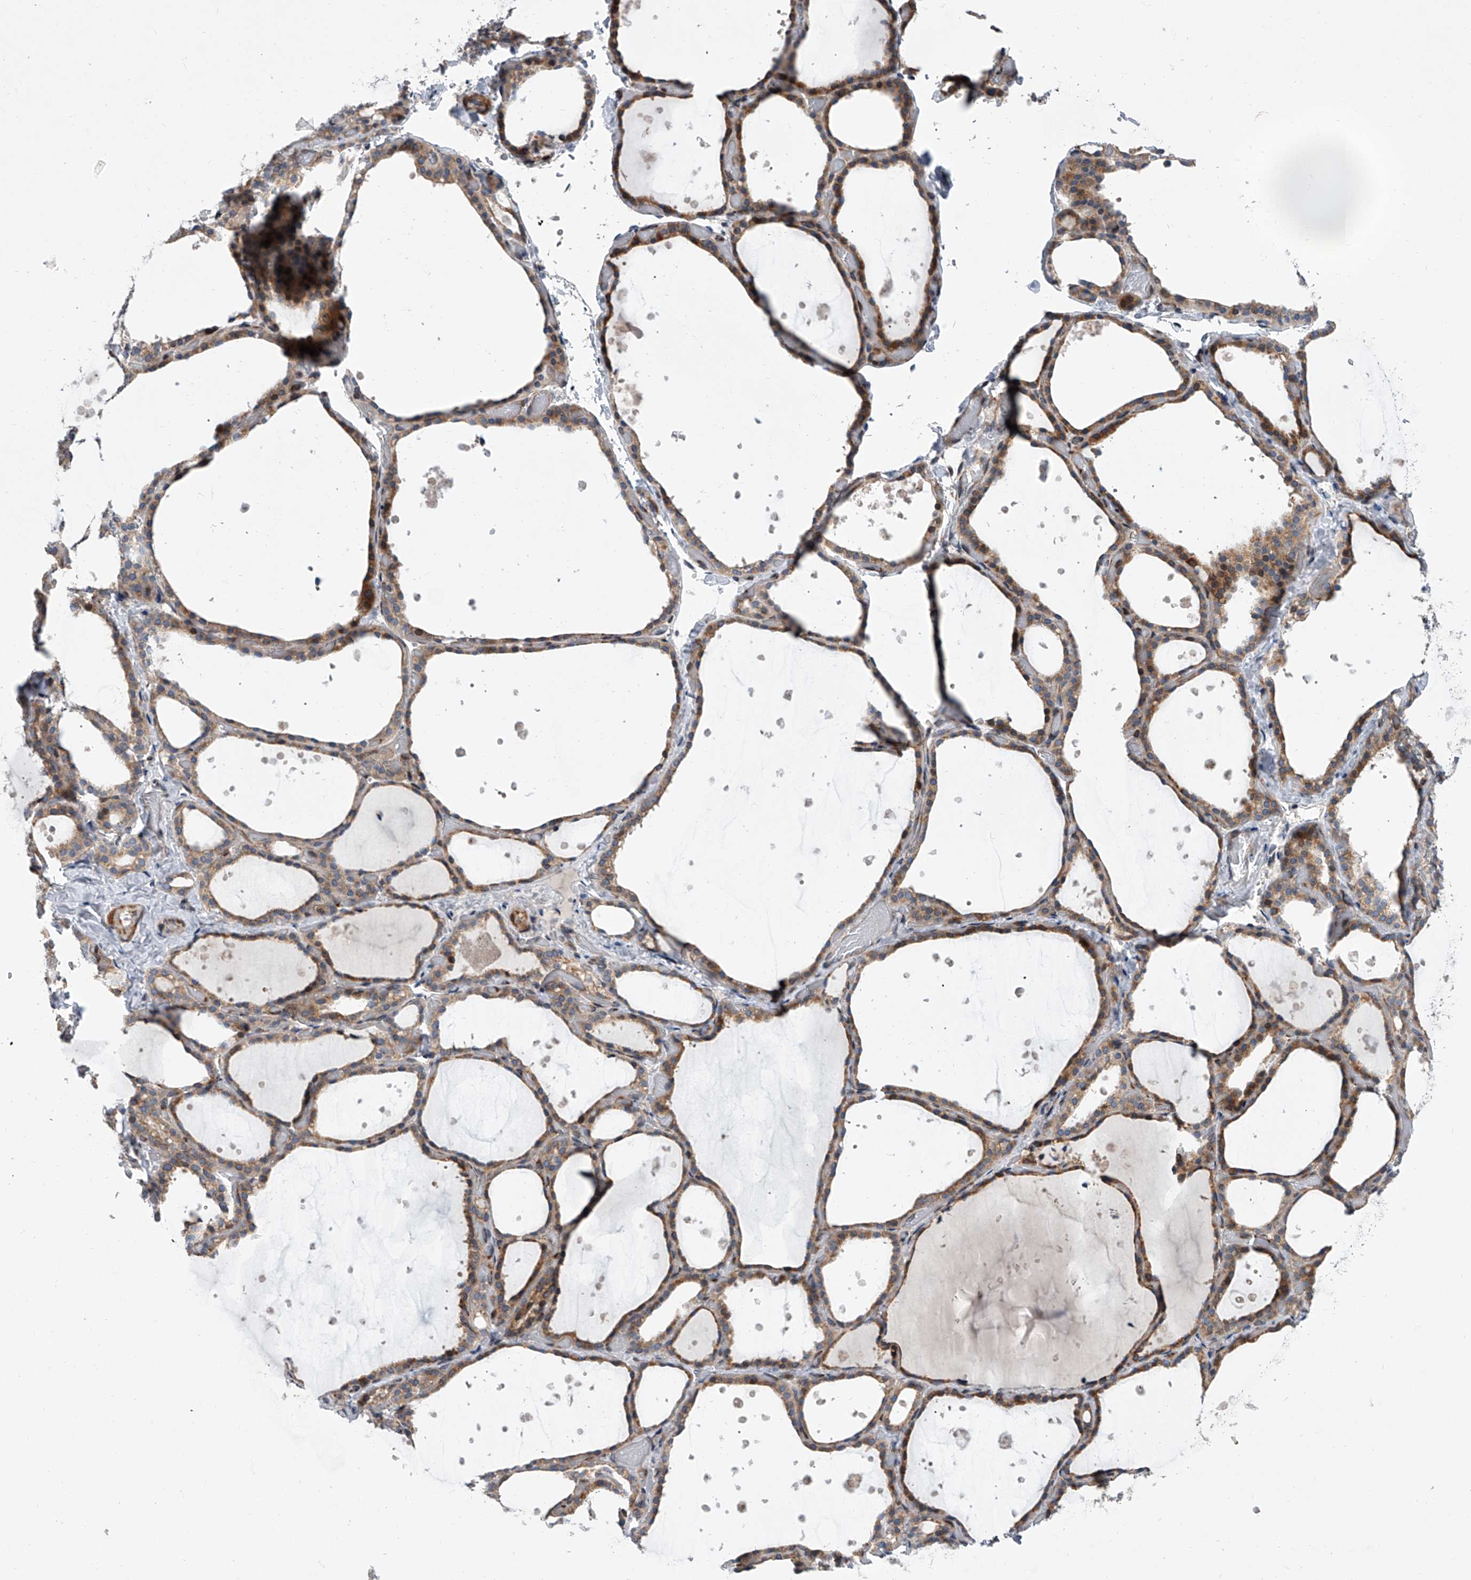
{"staining": {"intensity": "moderate", "quantity": ">75%", "location": "cytoplasmic/membranous"}, "tissue": "thyroid gland", "cell_type": "Glandular cells", "image_type": "normal", "snomed": [{"axis": "morphology", "description": "Normal tissue, NOS"}, {"axis": "topography", "description": "Thyroid gland"}], "caption": "Immunohistochemical staining of unremarkable human thyroid gland displays moderate cytoplasmic/membranous protein expression in approximately >75% of glandular cells.", "gene": "DLGAP2", "patient": {"sex": "female", "age": 44}}